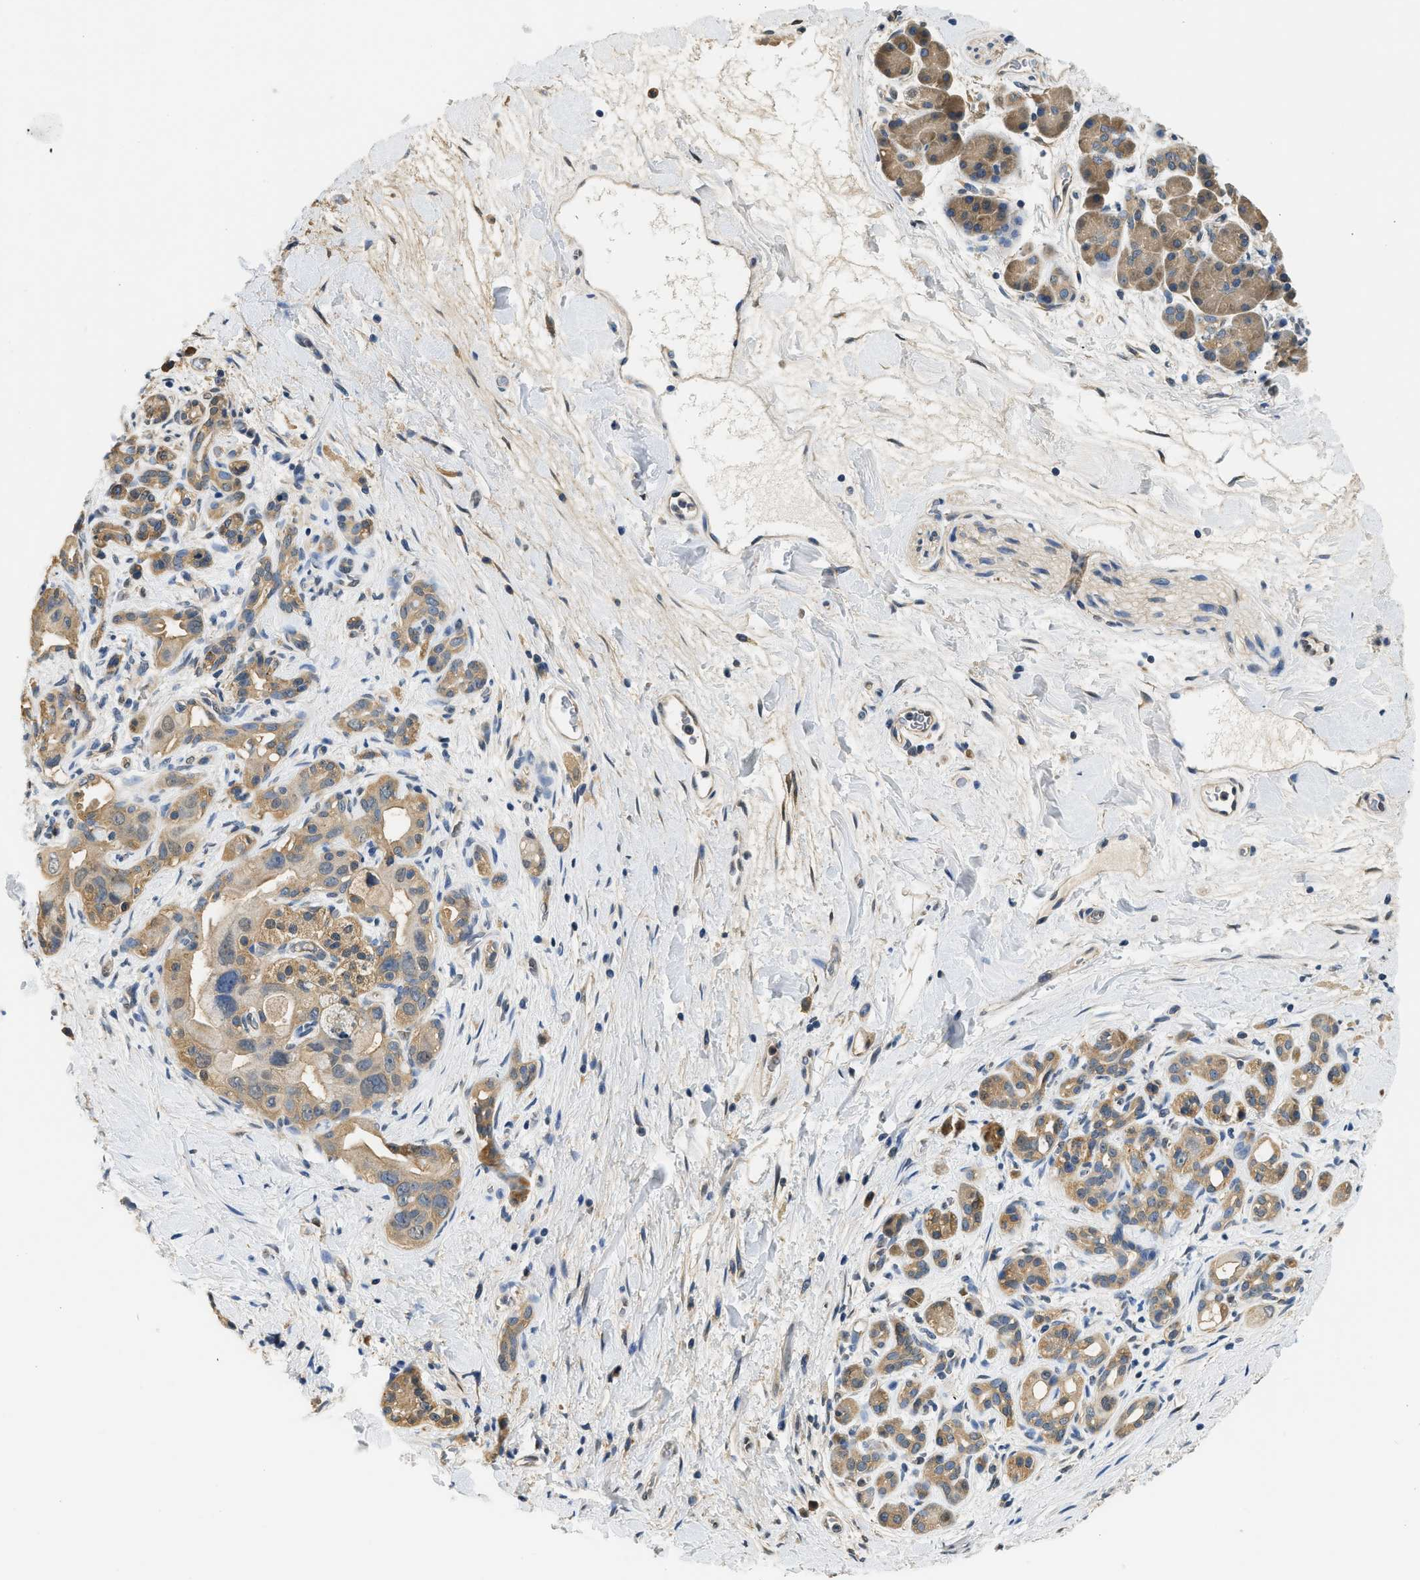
{"staining": {"intensity": "moderate", "quantity": ">75%", "location": "cytoplasmic/membranous"}, "tissue": "pancreatic cancer", "cell_type": "Tumor cells", "image_type": "cancer", "snomed": [{"axis": "morphology", "description": "Adenocarcinoma, NOS"}, {"axis": "topography", "description": "Pancreas"}], "caption": "IHC histopathology image of pancreatic cancer stained for a protein (brown), which reveals medium levels of moderate cytoplasmic/membranous staining in approximately >75% of tumor cells.", "gene": "BCL7C", "patient": {"sex": "male", "age": 55}}